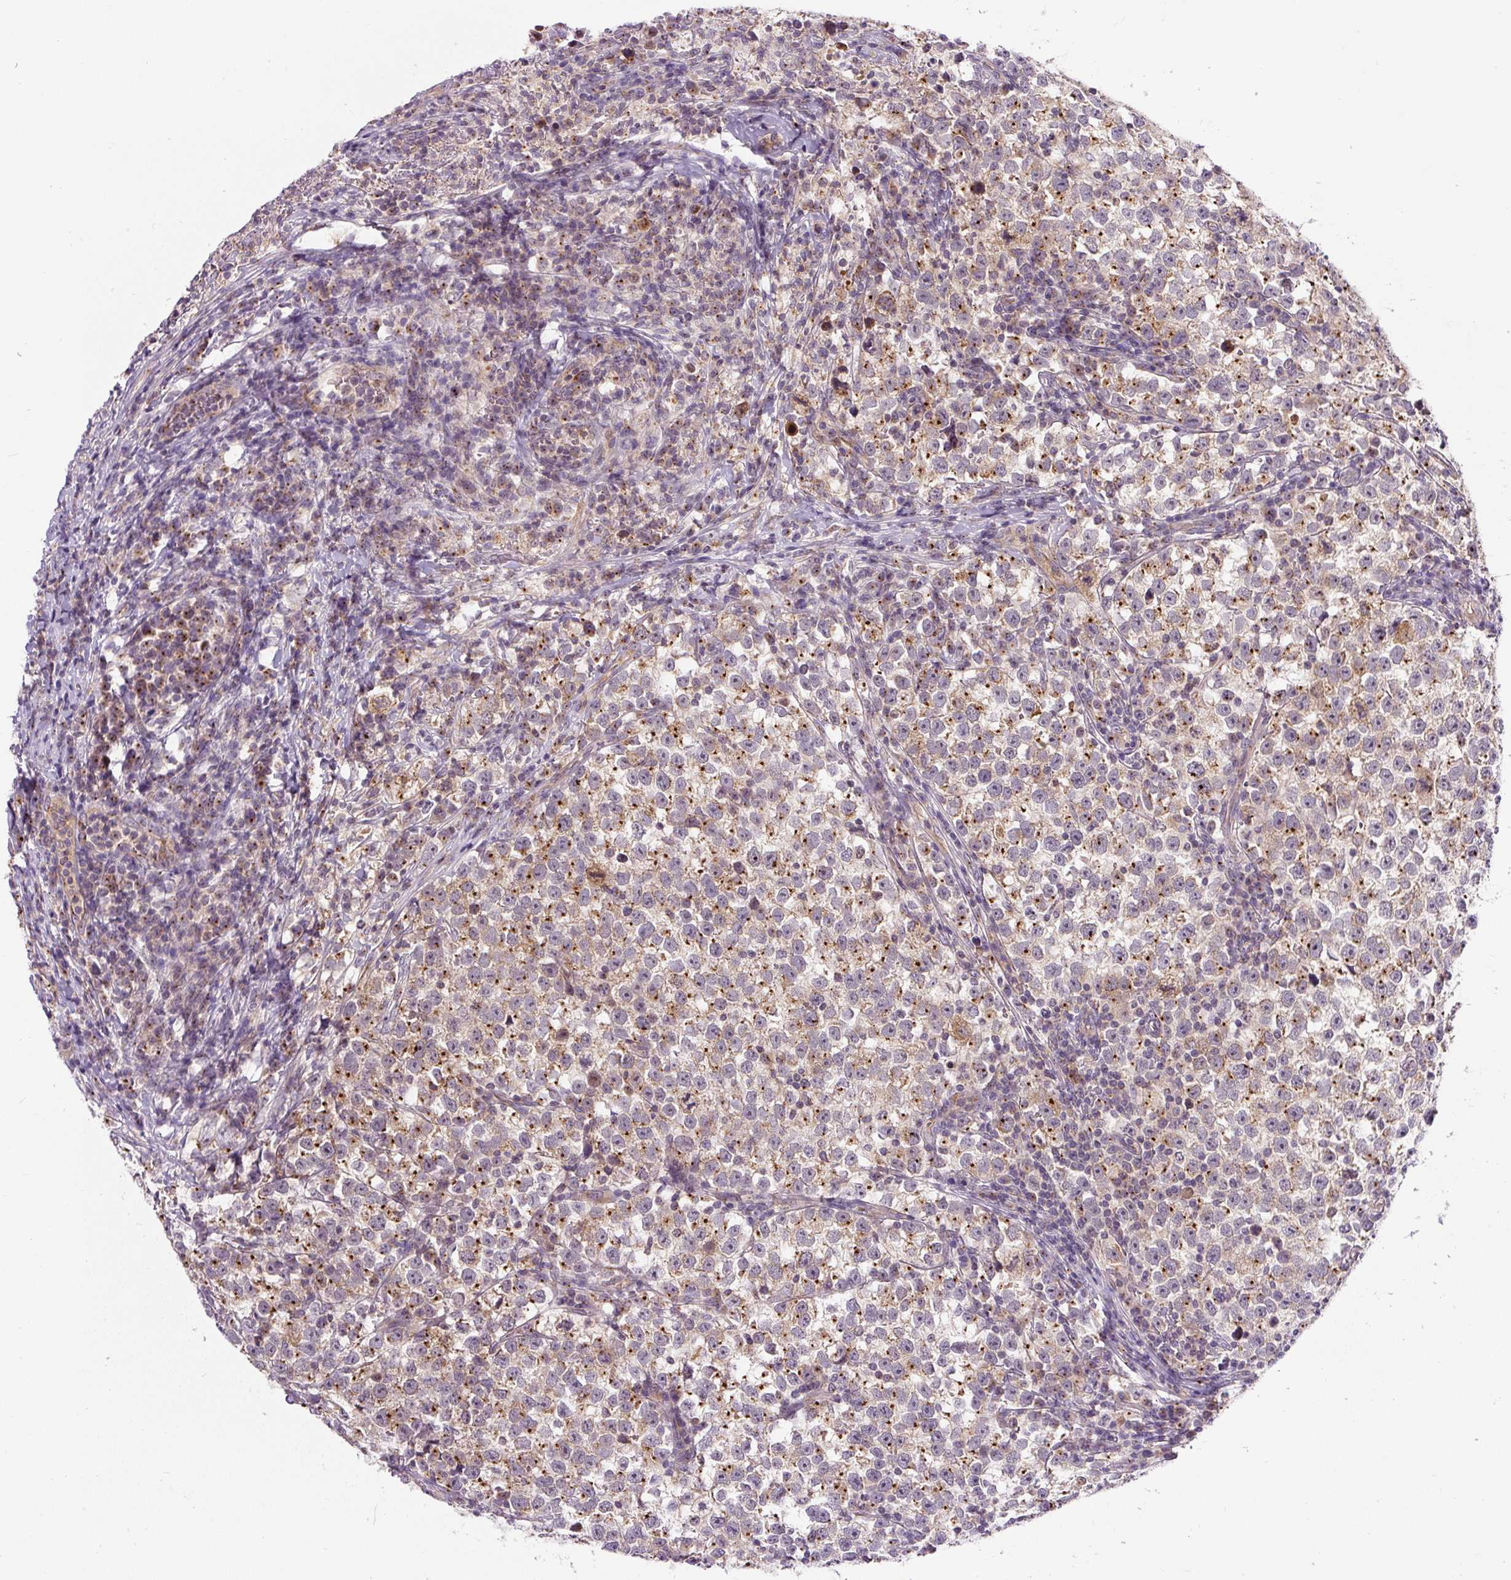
{"staining": {"intensity": "moderate", "quantity": ">75%", "location": "cytoplasmic/membranous"}, "tissue": "testis cancer", "cell_type": "Tumor cells", "image_type": "cancer", "snomed": [{"axis": "morphology", "description": "Normal tissue, NOS"}, {"axis": "morphology", "description": "Seminoma, NOS"}, {"axis": "topography", "description": "Testis"}], "caption": "Immunohistochemistry (IHC) (DAB) staining of human seminoma (testis) shows moderate cytoplasmic/membranous protein positivity in about >75% of tumor cells. Using DAB (3,3'-diaminobenzidine) (brown) and hematoxylin (blue) stains, captured at high magnification using brightfield microscopy.", "gene": "PCM1", "patient": {"sex": "male", "age": 43}}